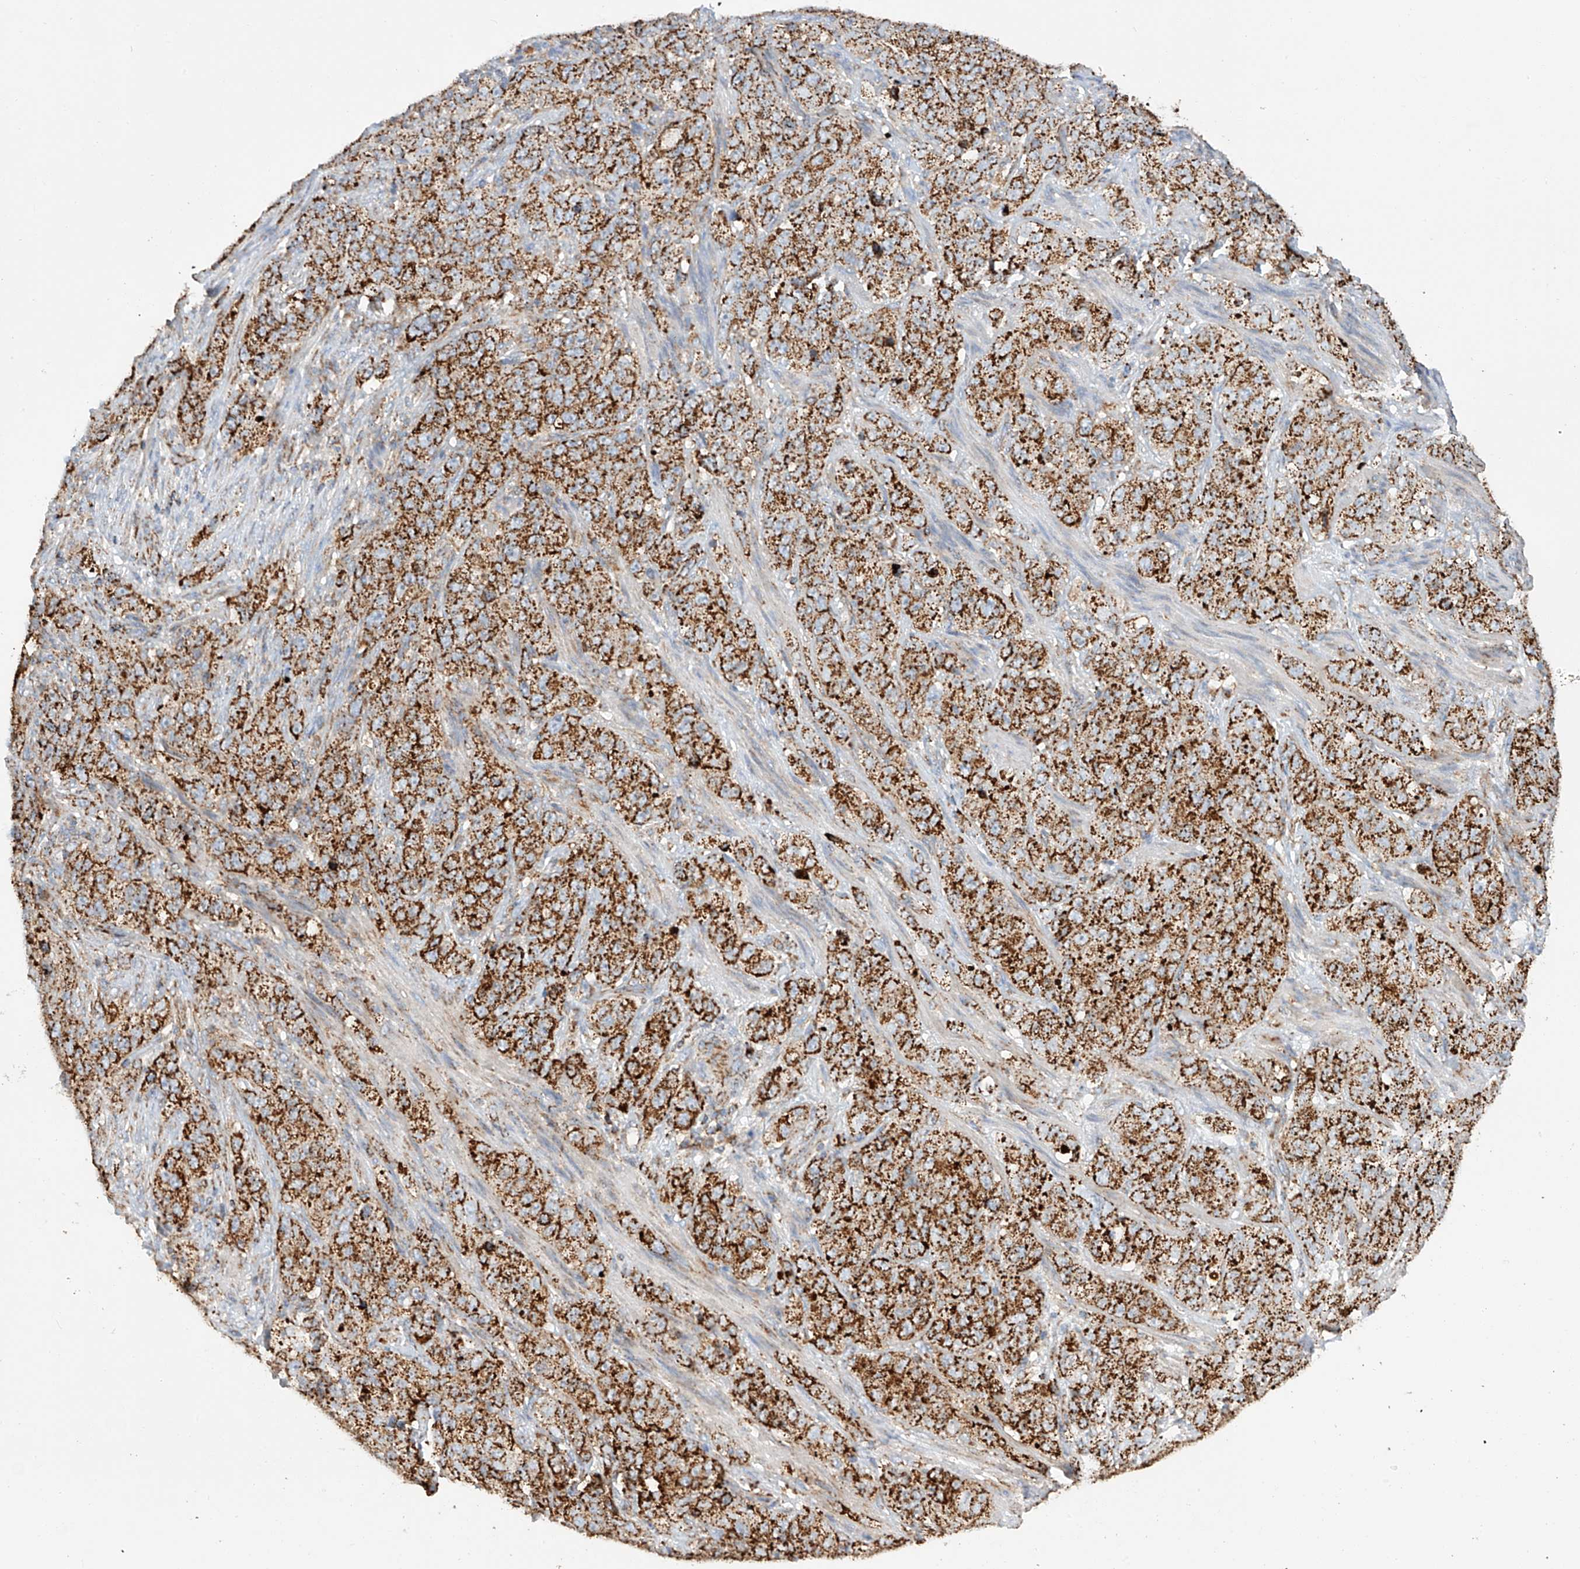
{"staining": {"intensity": "strong", "quantity": ">75%", "location": "cytoplasmic/membranous"}, "tissue": "stomach cancer", "cell_type": "Tumor cells", "image_type": "cancer", "snomed": [{"axis": "morphology", "description": "Adenocarcinoma, NOS"}, {"axis": "topography", "description": "Stomach"}], "caption": "Stomach cancer stained for a protein displays strong cytoplasmic/membranous positivity in tumor cells.", "gene": "TTC27", "patient": {"sex": "male", "age": 48}}